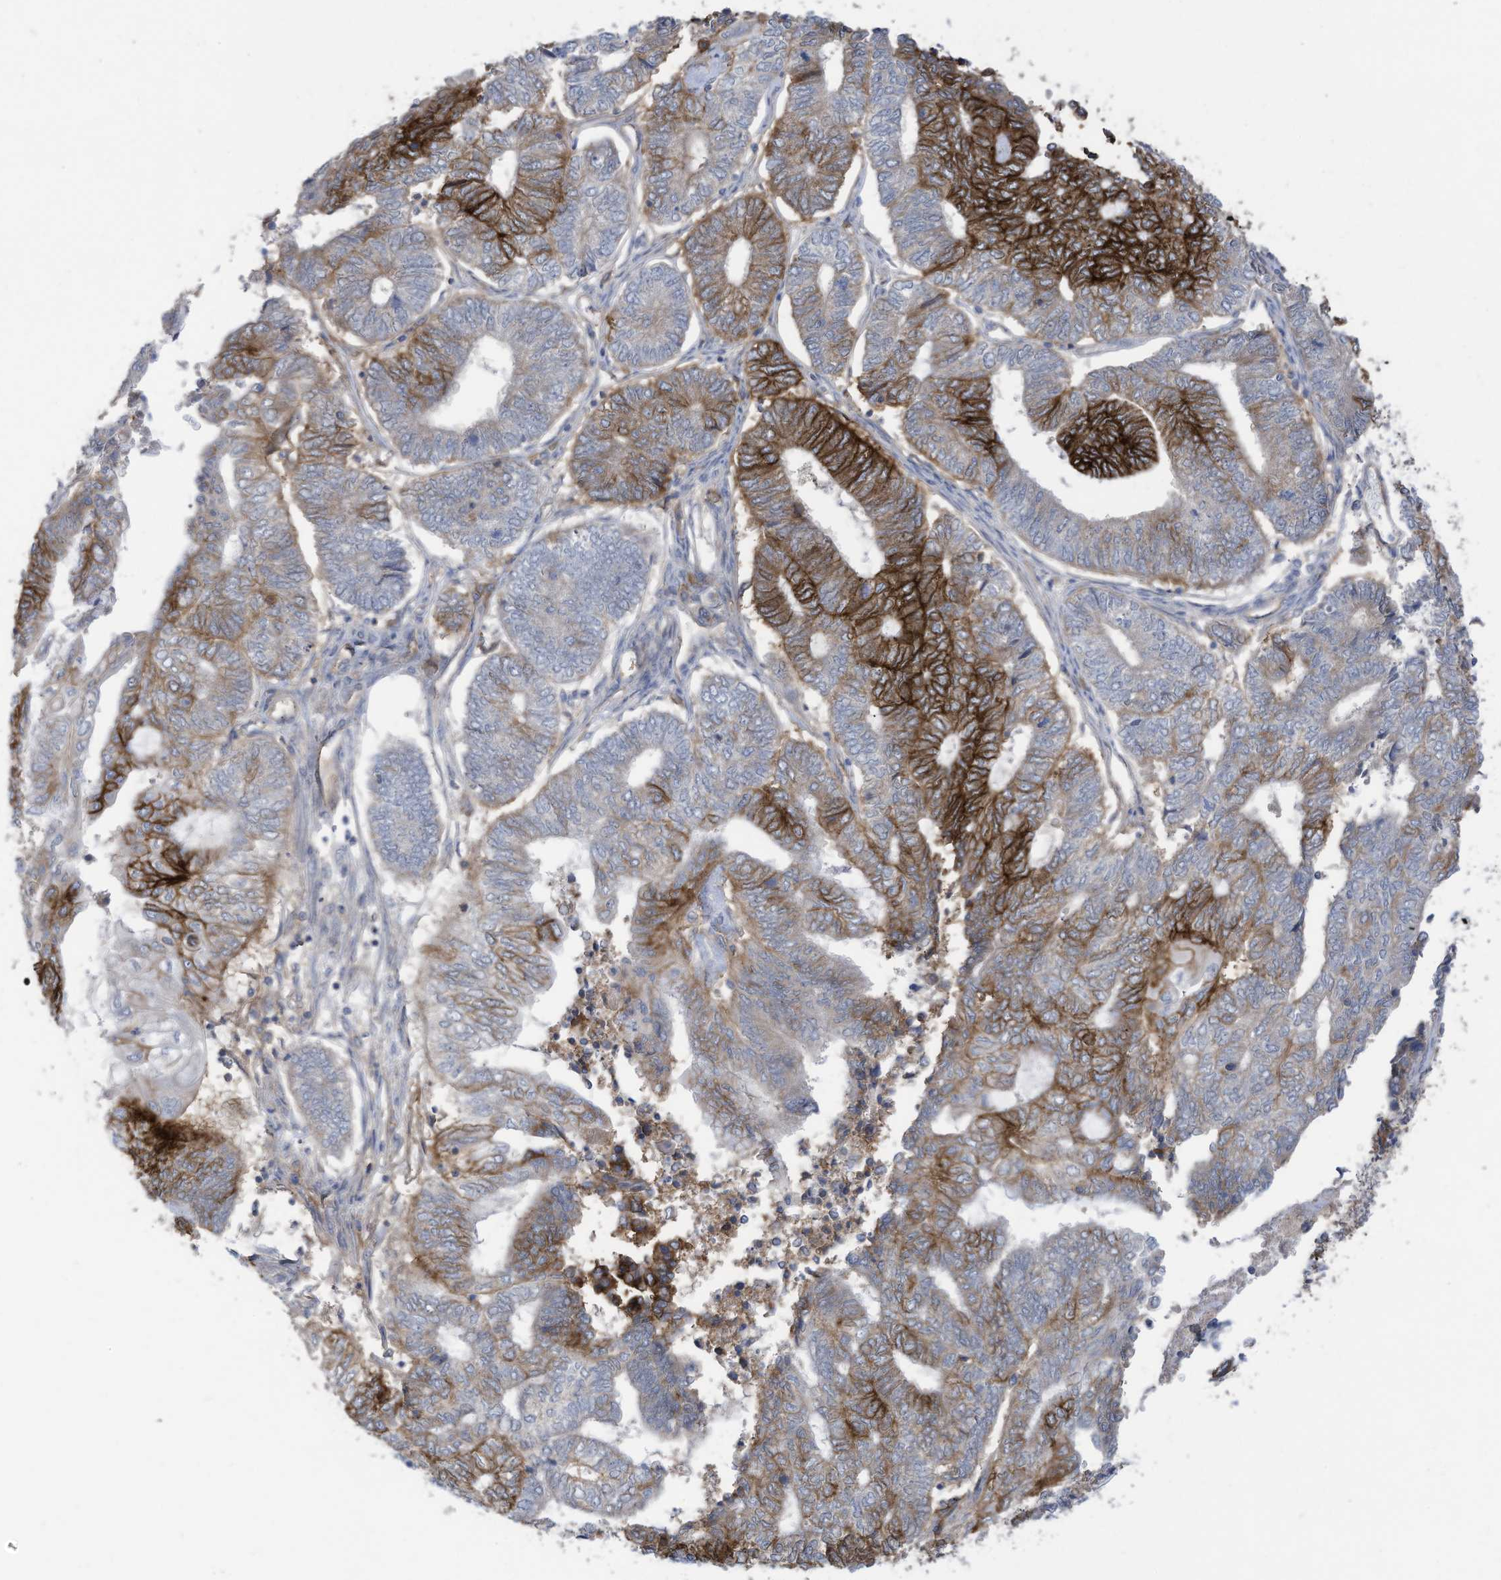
{"staining": {"intensity": "strong", "quantity": "25%-75%", "location": "cytoplasmic/membranous"}, "tissue": "endometrial cancer", "cell_type": "Tumor cells", "image_type": "cancer", "snomed": [{"axis": "morphology", "description": "Adenocarcinoma, NOS"}, {"axis": "topography", "description": "Uterus"}, {"axis": "topography", "description": "Endometrium"}], "caption": "Immunohistochemistry (DAB (3,3'-diaminobenzidine)) staining of human adenocarcinoma (endometrial) displays strong cytoplasmic/membranous protein expression in approximately 25%-75% of tumor cells.", "gene": "SLC1A5", "patient": {"sex": "female", "age": 70}}